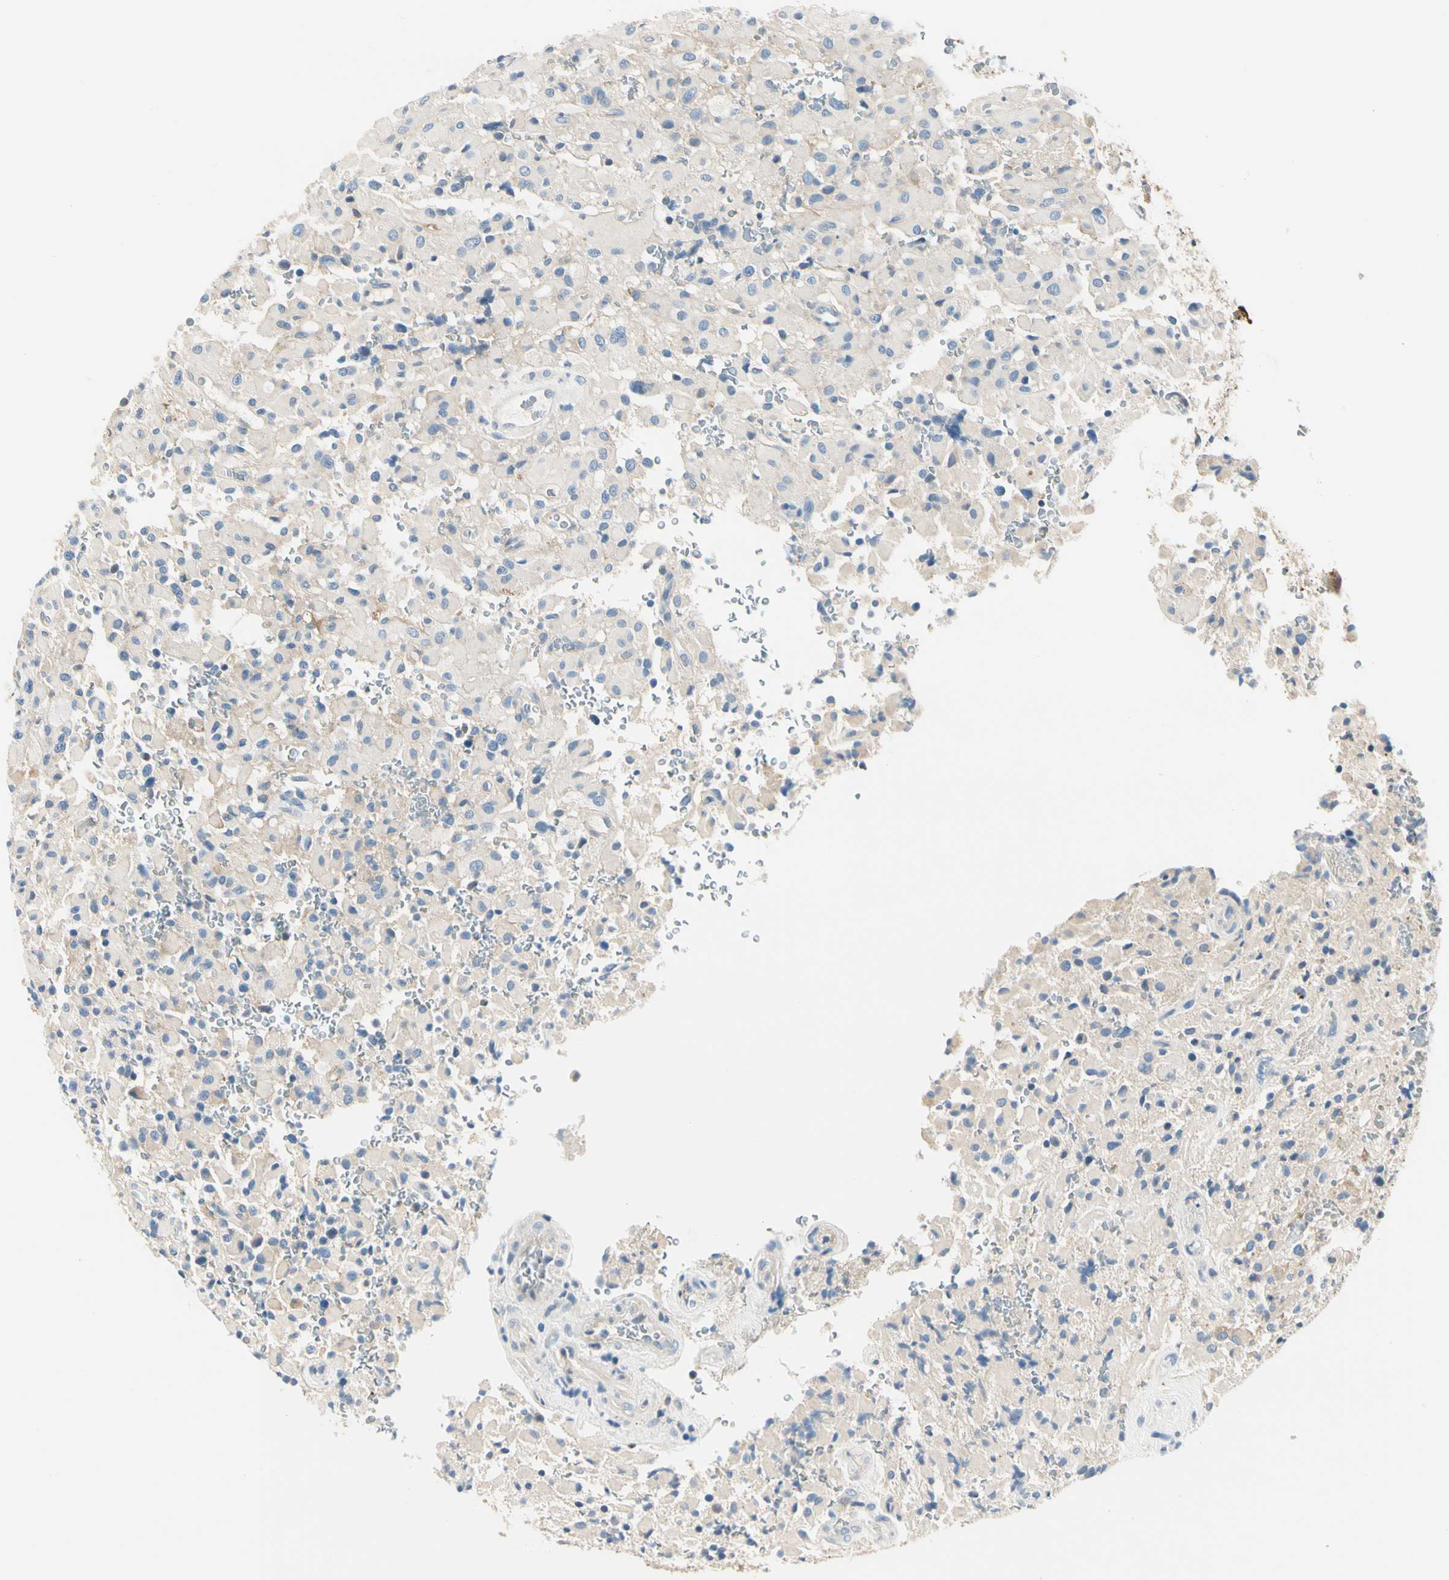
{"staining": {"intensity": "weak", "quantity": "<25%", "location": "cytoplasmic/membranous"}, "tissue": "glioma", "cell_type": "Tumor cells", "image_type": "cancer", "snomed": [{"axis": "morphology", "description": "Glioma, malignant, High grade"}, {"axis": "topography", "description": "Brain"}], "caption": "Immunohistochemical staining of high-grade glioma (malignant) displays no significant expression in tumor cells. The staining was performed using DAB to visualize the protein expression in brown, while the nuclei were stained in blue with hematoxylin (Magnification: 20x).", "gene": "TGFBR3", "patient": {"sex": "male", "age": 71}}